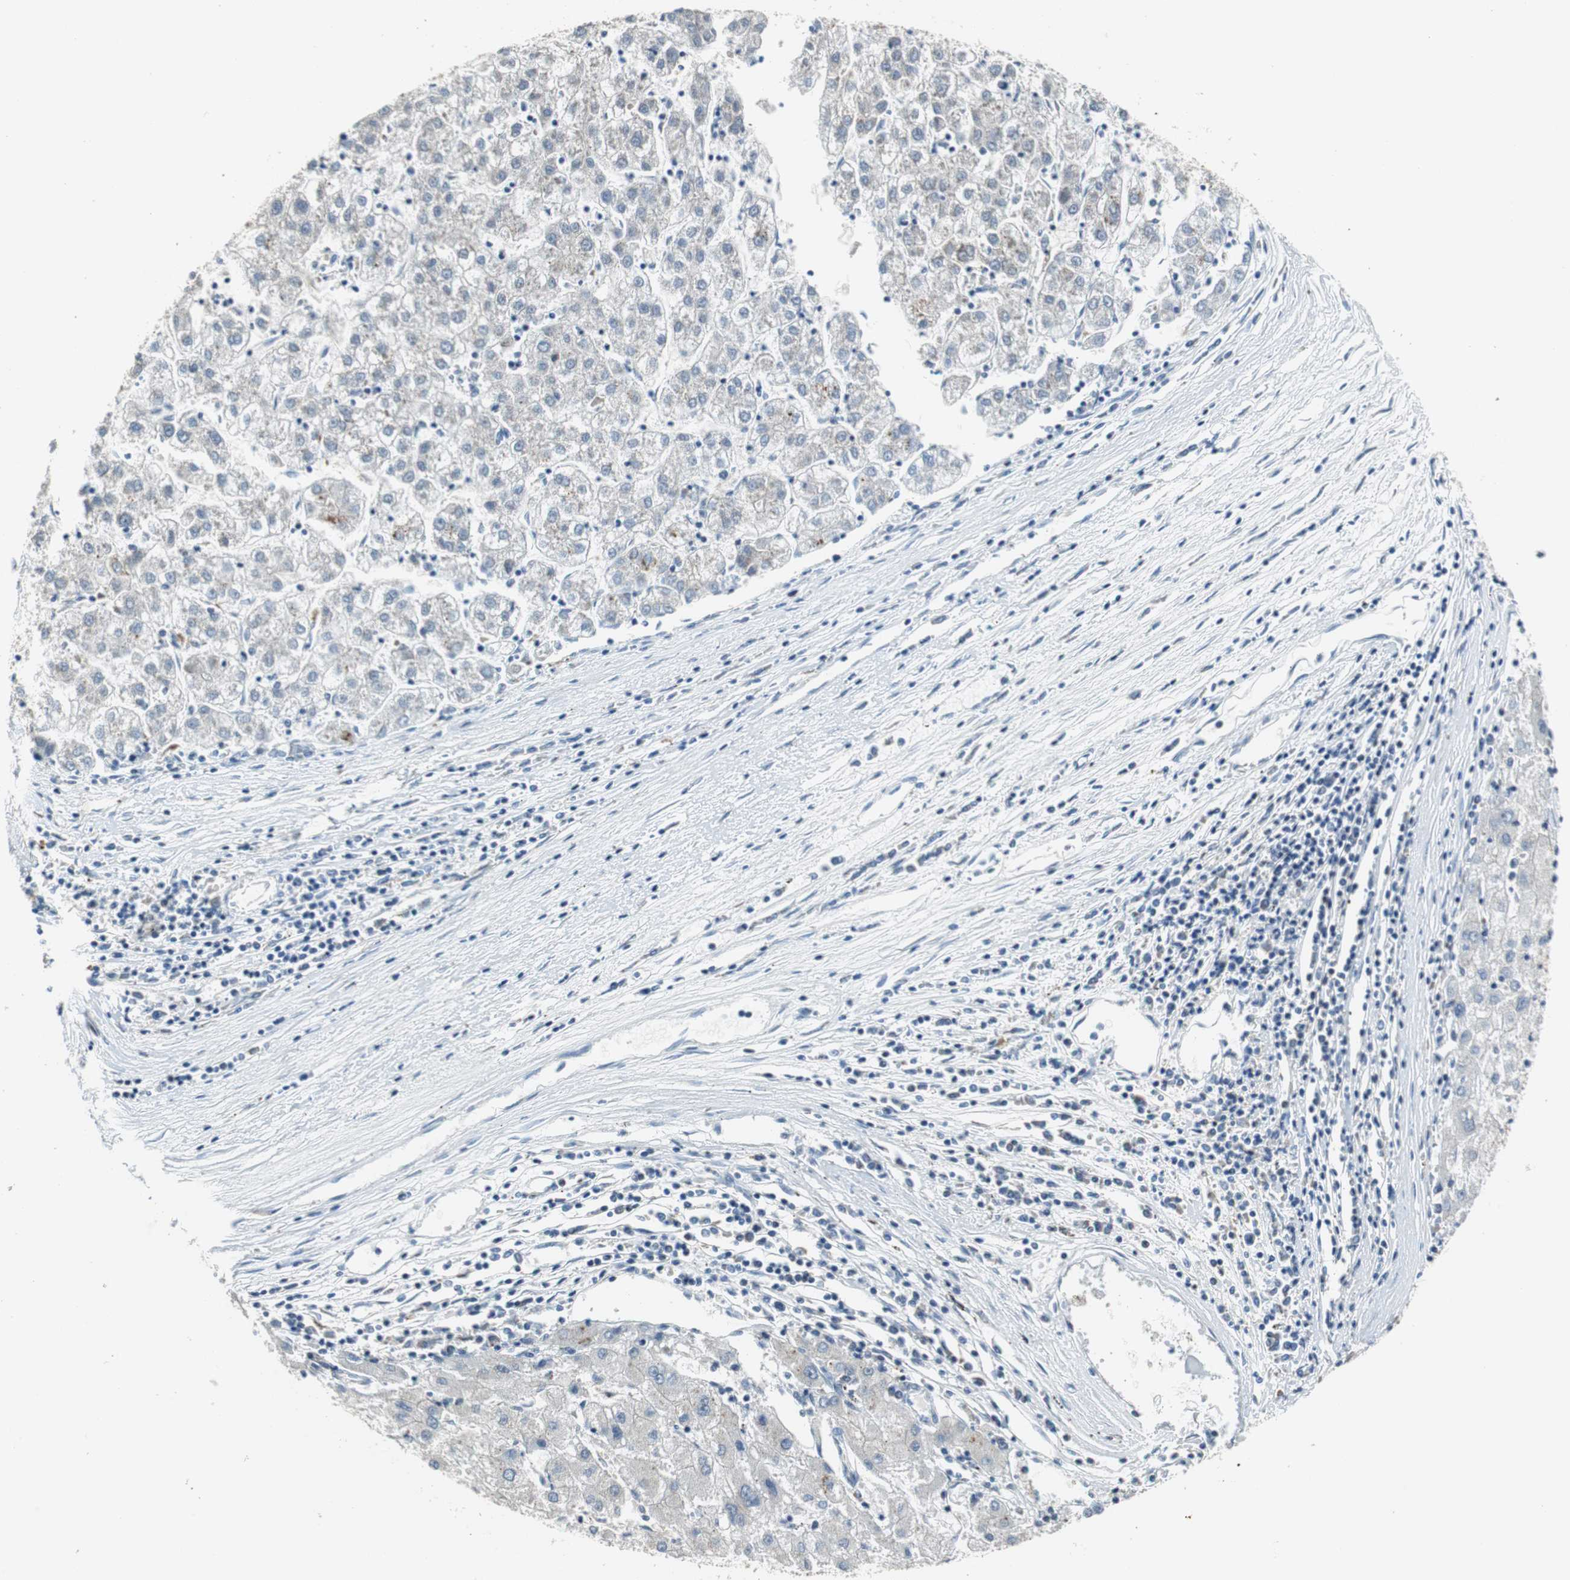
{"staining": {"intensity": "negative", "quantity": "none", "location": "none"}, "tissue": "liver cancer", "cell_type": "Tumor cells", "image_type": "cancer", "snomed": [{"axis": "morphology", "description": "Carcinoma, Hepatocellular, NOS"}, {"axis": "topography", "description": "Liver"}], "caption": "IHC photomicrograph of neoplastic tissue: liver hepatocellular carcinoma stained with DAB (3,3'-diaminobenzidine) shows no significant protein staining in tumor cells.", "gene": "GSDMD", "patient": {"sex": "male", "age": 72}}